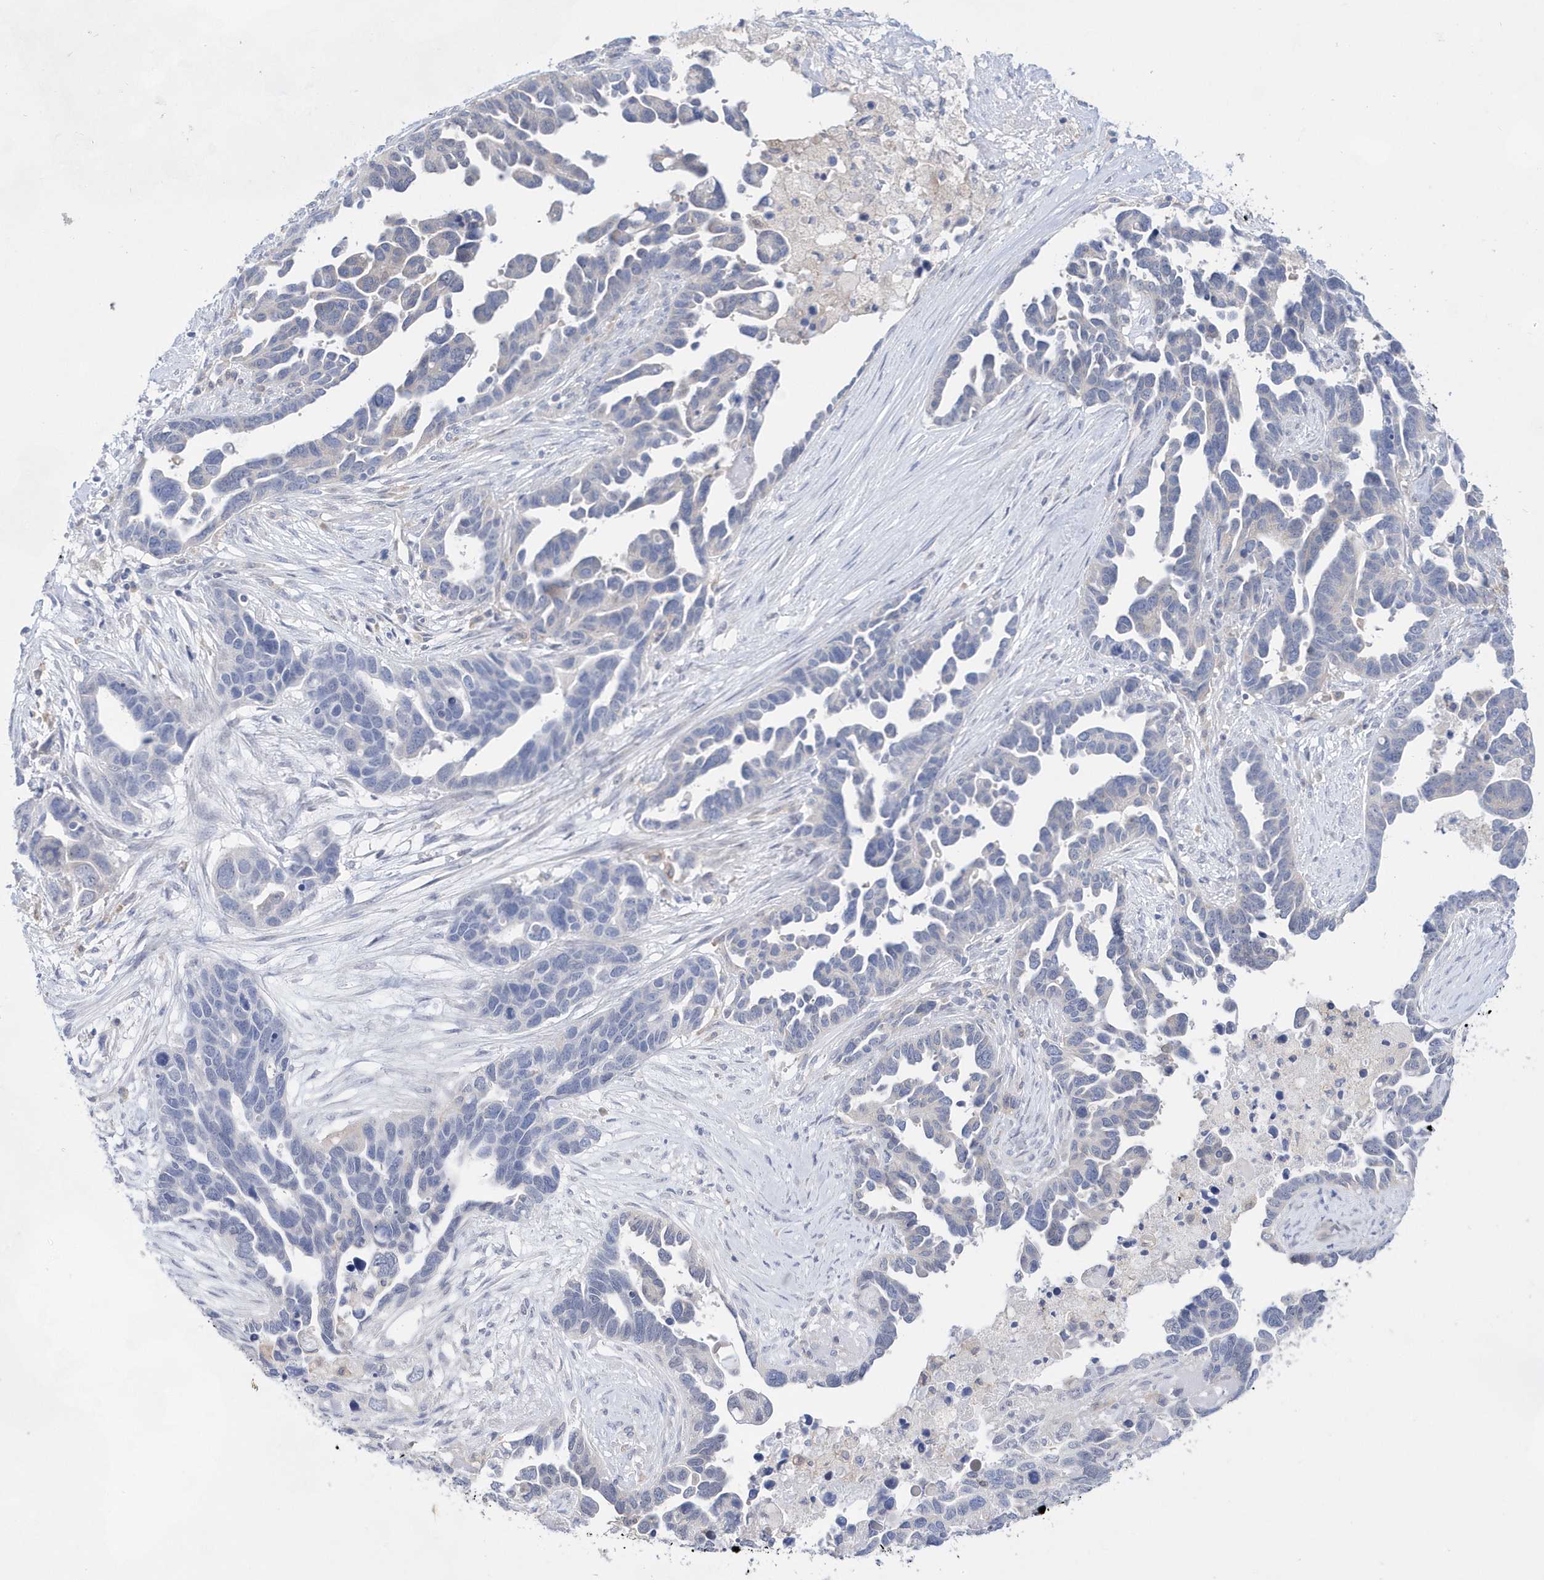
{"staining": {"intensity": "negative", "quantity": "none", "location": "none"}, "tissue": "ovarian cancer", "cell_type": "Tumor cells", "image_type": "cancer", "snomed": [{"axis": "morphology", "description": "Cystadenocarcinoma, serous, NOS"}, {"axis": "topography", "description": "Ovary"}], "caption": "High magnification brightfield microscopy of ovarian cancer stained with DAB (brown) and counterstained with hematoxylin (blue): tumor cells show no significant expression.", "gene": "BDH2", "patient": {"sex": "female", "age": 54}}